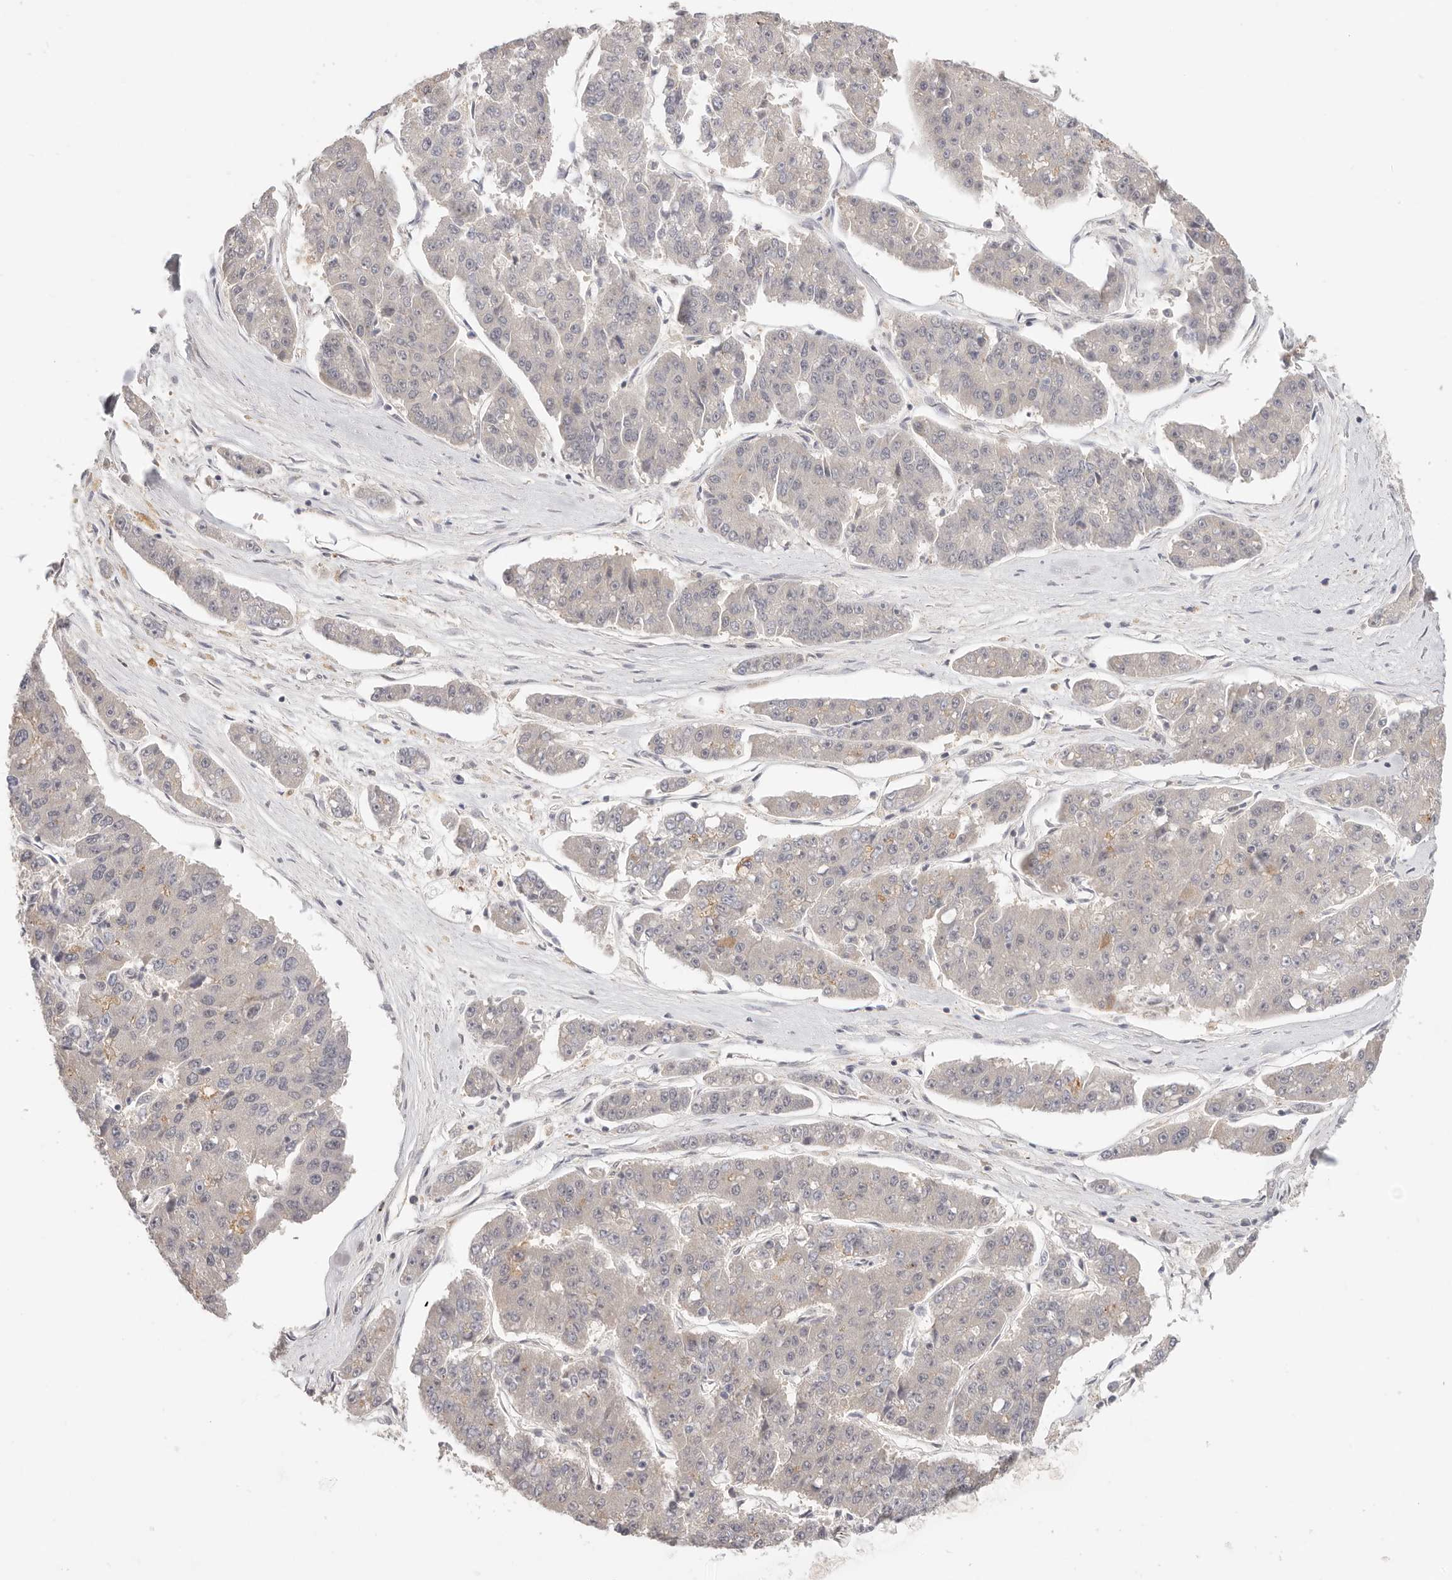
{"staining": {"intensity": "negative", "quantity": "none", "location": "none"}, "tissue": "pancreatic cancer", "cell_type": "Tumor cells", "image_type": "cancer", "snomed": [{"axis": "morphology", "description": "Adenocarcinoma, NOS"}, {"axis": "topography", "description": "Pancreas"}], "caption": "This is an immunohistochemistry (IHC) micrograph of pancreatic adenocarcinoma. There is no staining in tumor cells.", "gene": "DTNBP1", "patient": {"sex": "male", "age": 50}}